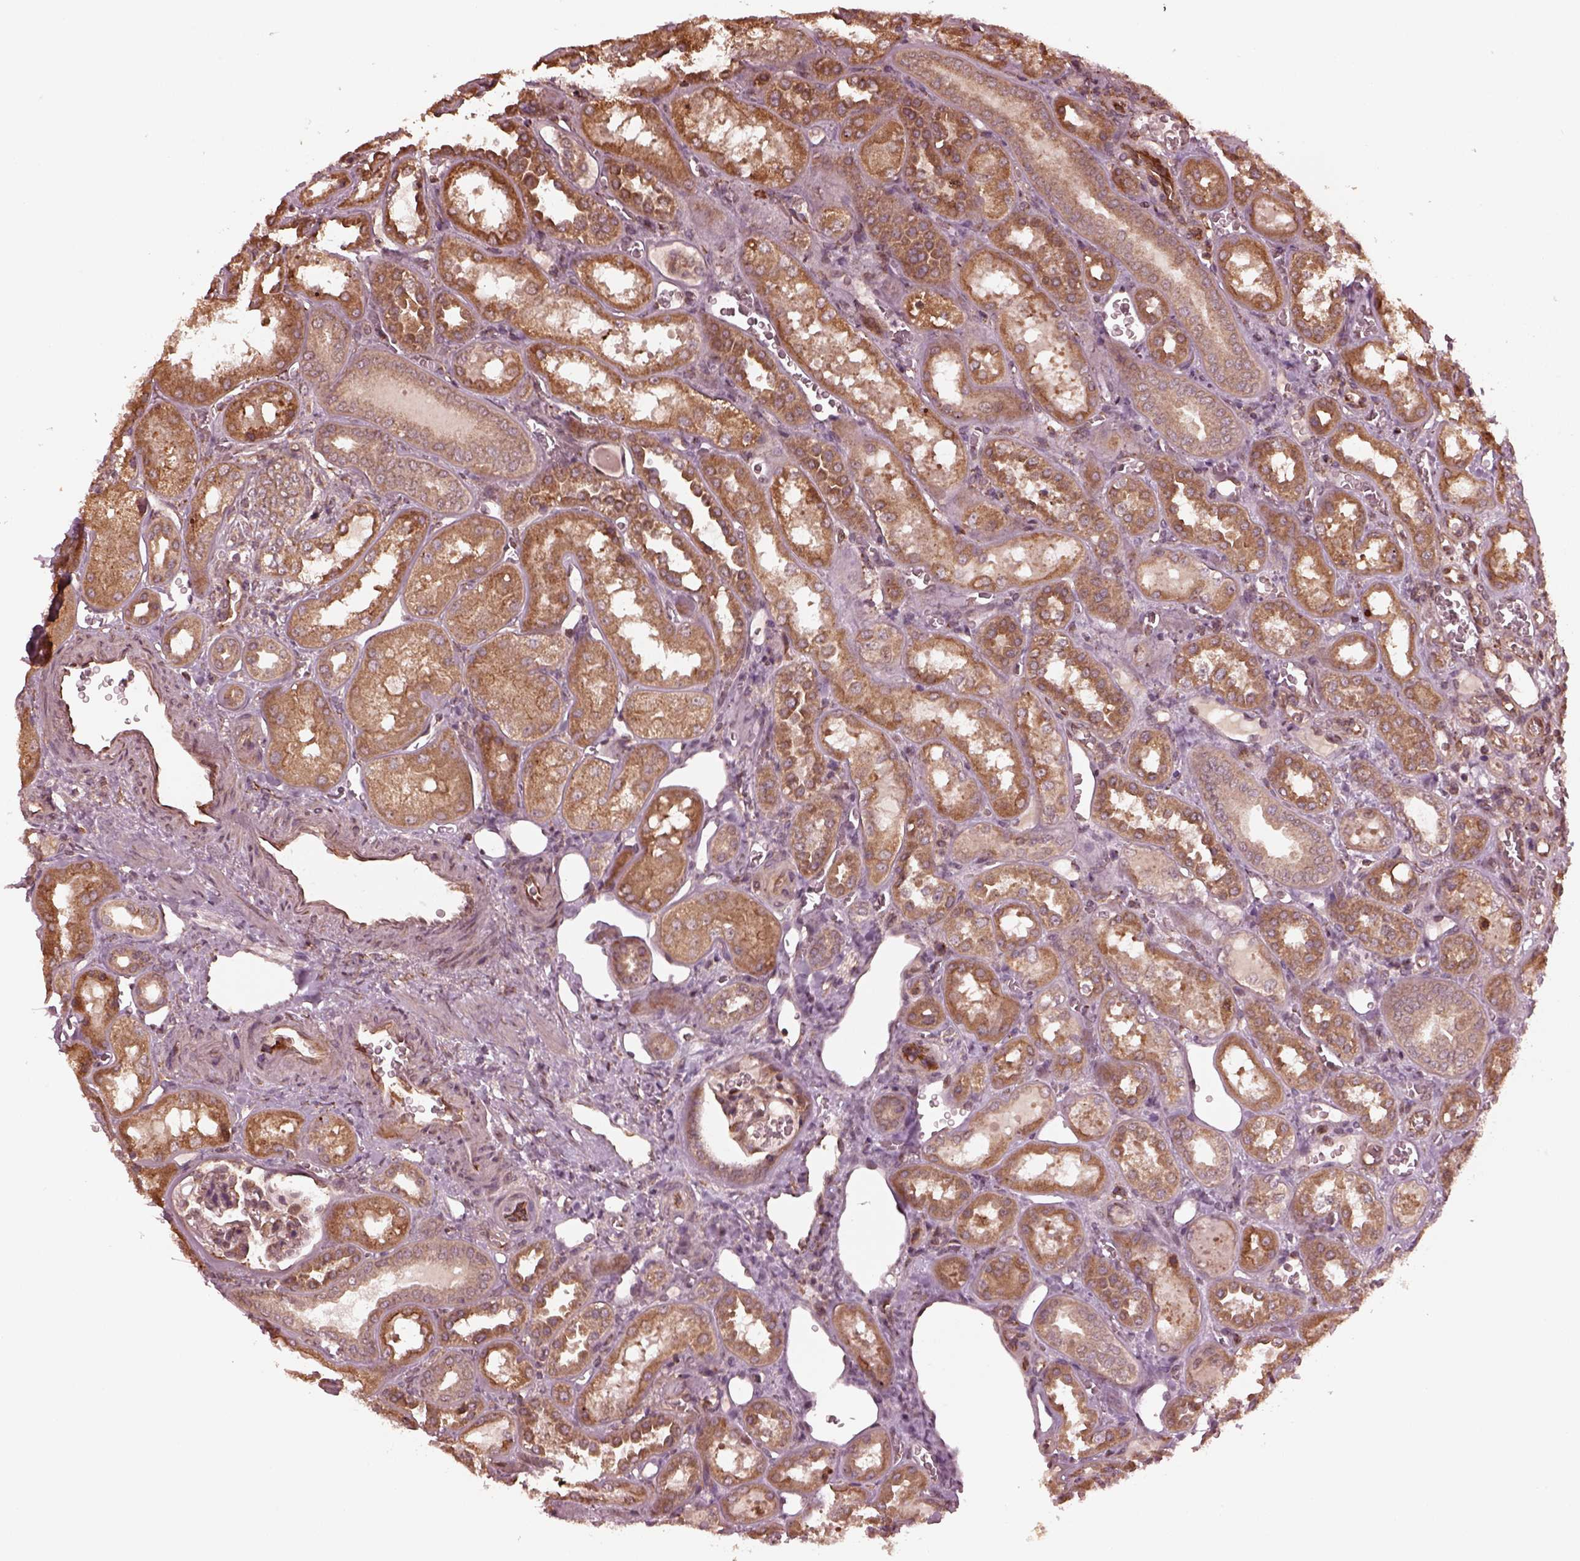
{"staining": {"intensity": "strong", "quantity": ">75%", "location": "cytoplasmic/membranous"}, "tissue": "kidney", "cell_type": "Cells in glomeruli", "image_type": "normal", "snomed": [{"axis": "morphology", "description": "Normal tissue, NOS"}, {"axis": "topography", "description": "Kidney"}], "caption": "Immunohistochemistry micrograph of unremarkable kidney: kidney stained using immunohistochemistry (IHC) reveals high levels of strong protein expression localized specifically in the cytoplasmic/membranous of cells in glomeruli, appearing as a cytoplasmic/membranous brown color.", "gene": "ZNF292", "patient": {"sex": "male", "age": 73}}